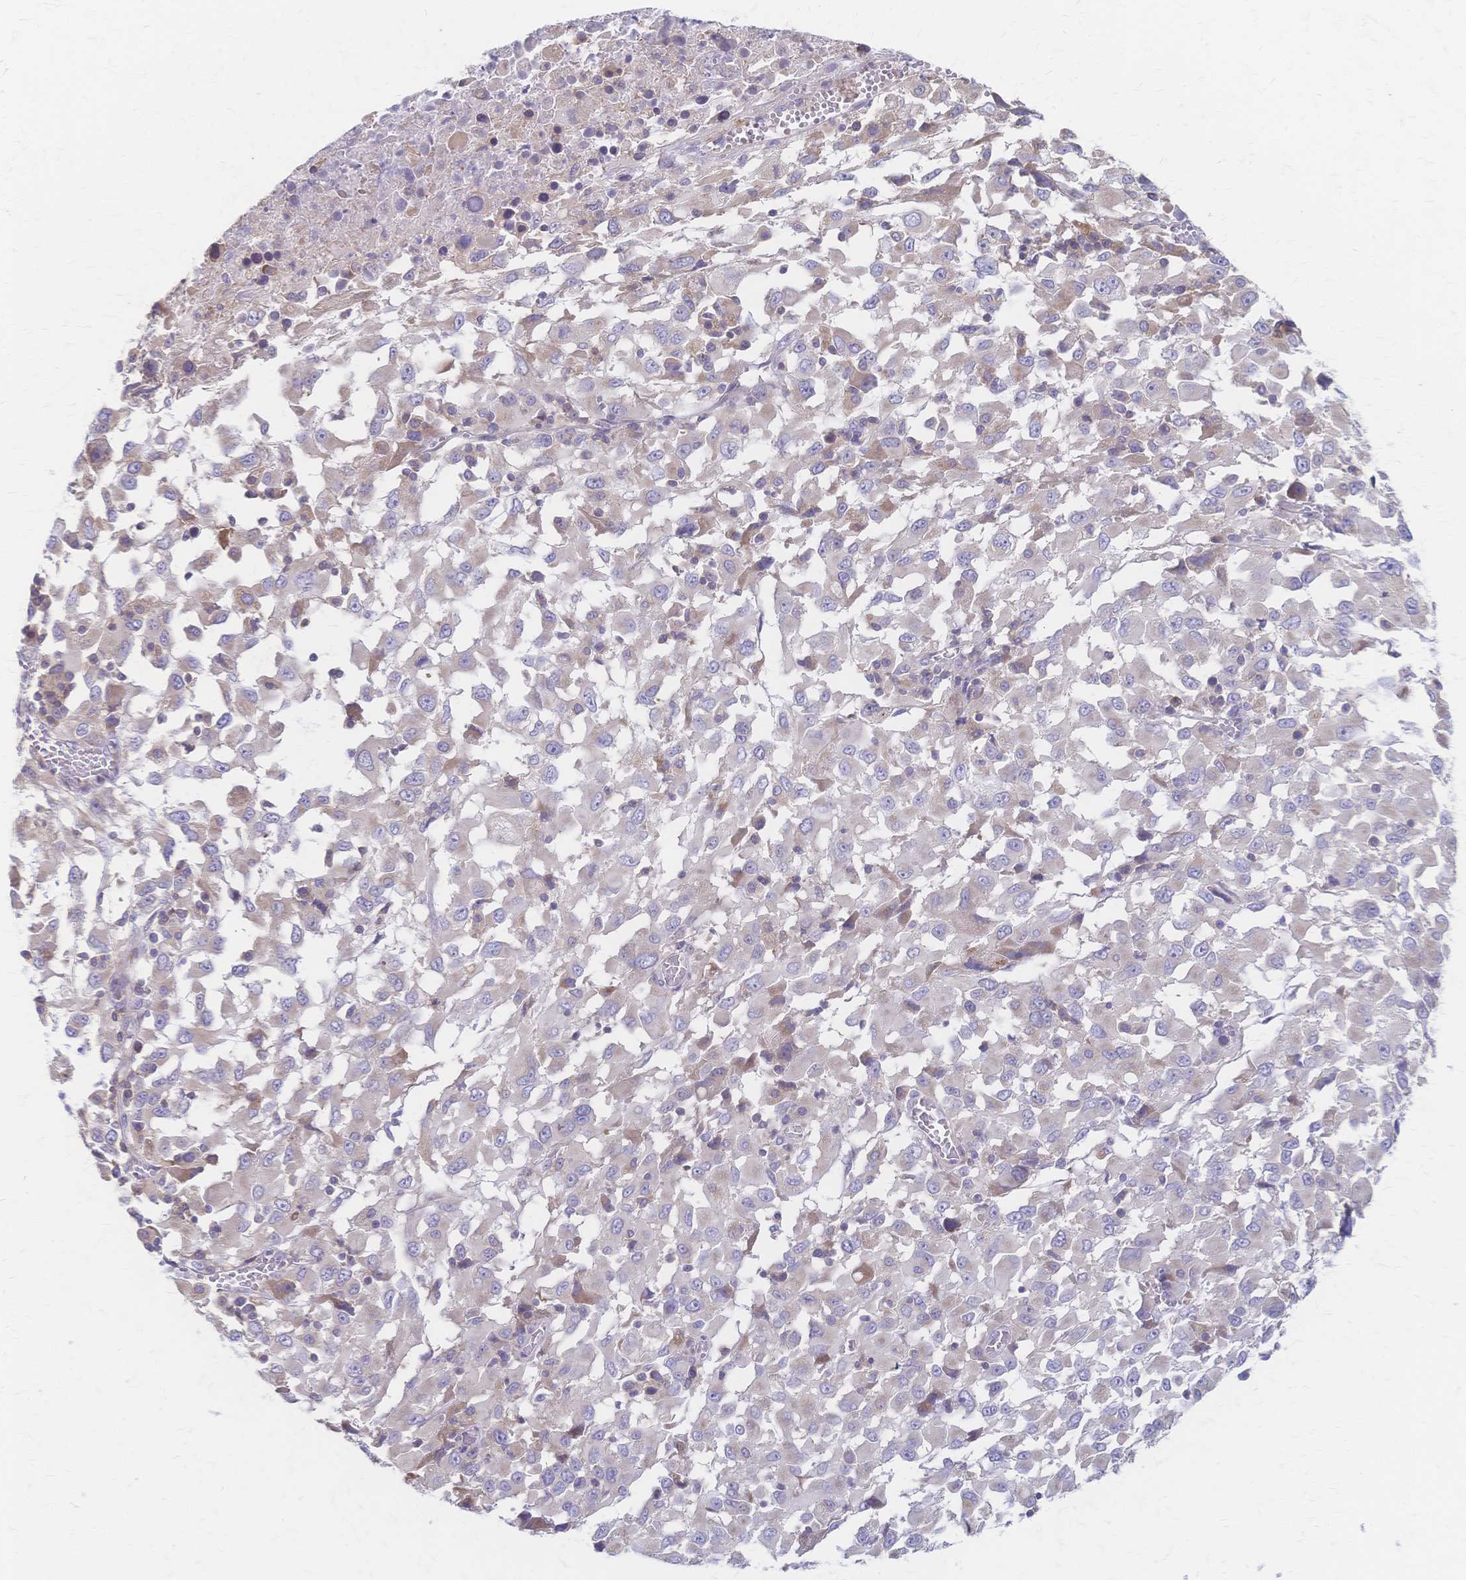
{"staining": {"intensity": "weak", "quantity": "<25%", "location": "cytoplasmic/membranous"}, "tissue": "melanoma", "cell_type": "Tumor cells", "image_type": "cancer", "snomed": [{"axis": "morphology", "description": "Malignant melanoma, Metastatic site"}, {"axis": "topography", "description": "Soft tissue"}], "caption": "Immunohistochemistry of human malignant melanoma (metastatic site) exhibits no positivity in tumor cells.", "gene": "CYB5A", "patient": {"sex": "male", "age": 50}}